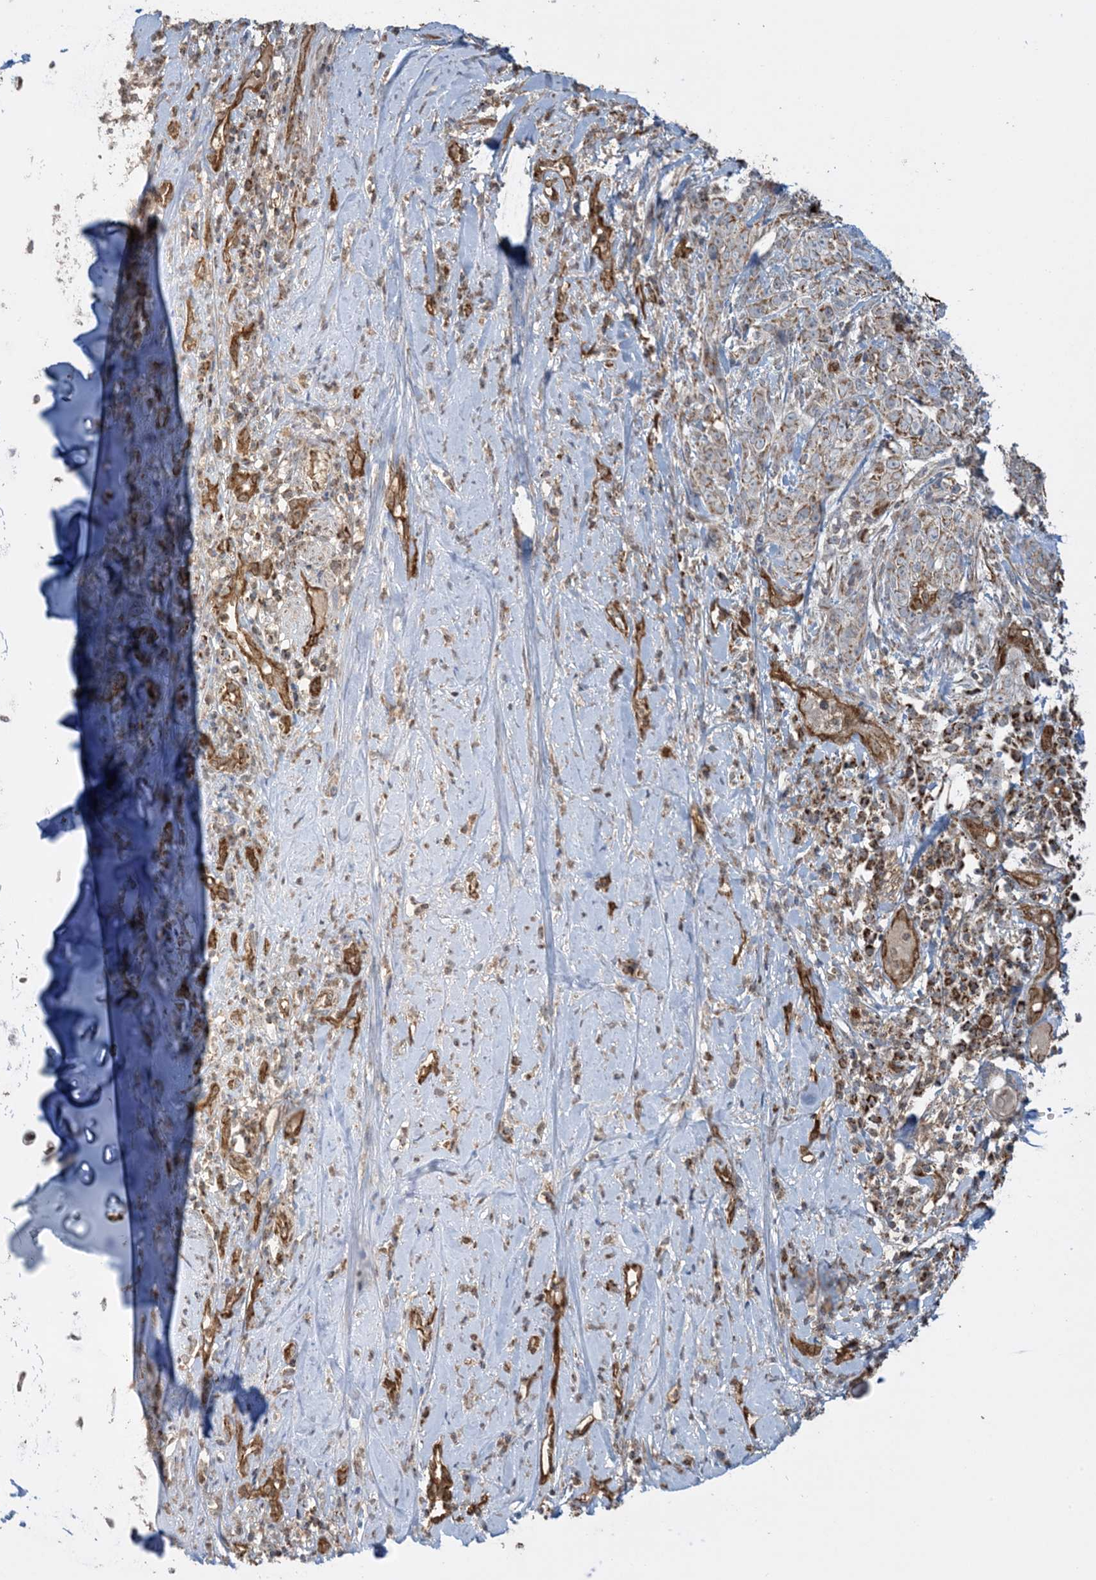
{"staining": {"intensity": "negative", "quantity": "none", "location": "none"}, "tissue": "adipose tissue", "cell_type": "Adipocytes", "image_type": "normal", "snomed": [{"axis": "morphology", "description": "Normal tissue, NOS"}, {"axis": "morphology", "description": "Basal cell carcinoma"}, {"axis": "topography", "description": "Cartilage tissue"}, {"axis": "topography", "description": "Nasopharynx"}, {"axis": "topography", "description": "Oral tissue"}], "caption": "An image of human adipose tissue is negative for staining in adipocytes.", "gene": "PPM1F", "patient": {"sex": "female", "age": 77}}